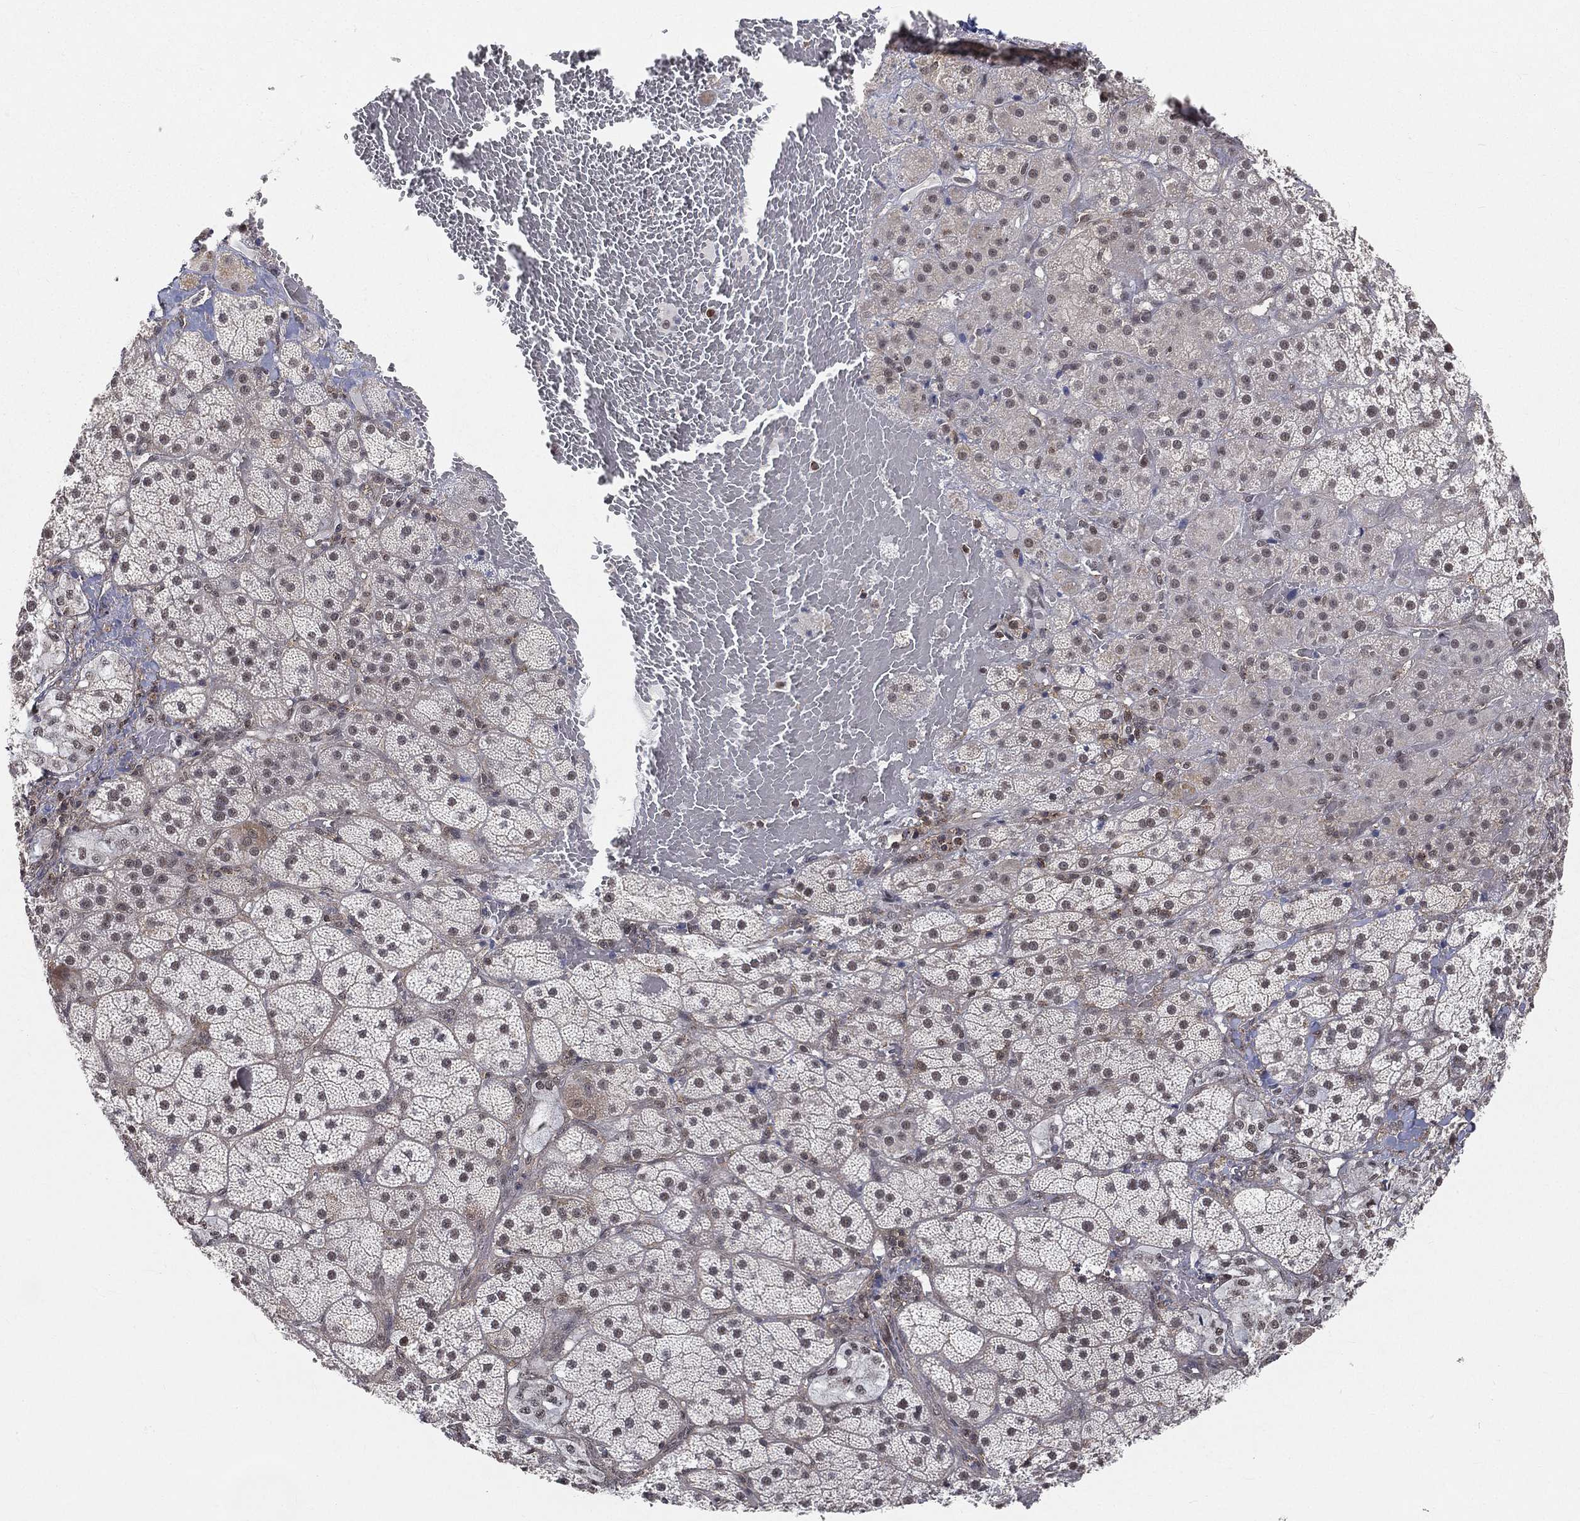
{"staining": {"intensity": "moderate", "quantity": "<25%", "location": "nuclear"}, "tissue": "adrenal gland", "cell_type": "Glandular cells", "image_type": "normal", "snomed": [{"axis": "morphology", "description": "Normal tissue, NOS"}, {"axis": "topography", "description": "Adrenal gland"}], "caption": "Immunohistochemistry (IHC) (DAB (3,3'-diaminobenzidine)) staining of benign human adrenal gland reveals moderate nuclear protein staining in approximately <25% of glandular cells. The protein is shown in brown color, while the nuclei are stained blue.", "gene": "RSRC2", "patient": {"sex": "male", "age": 57}}